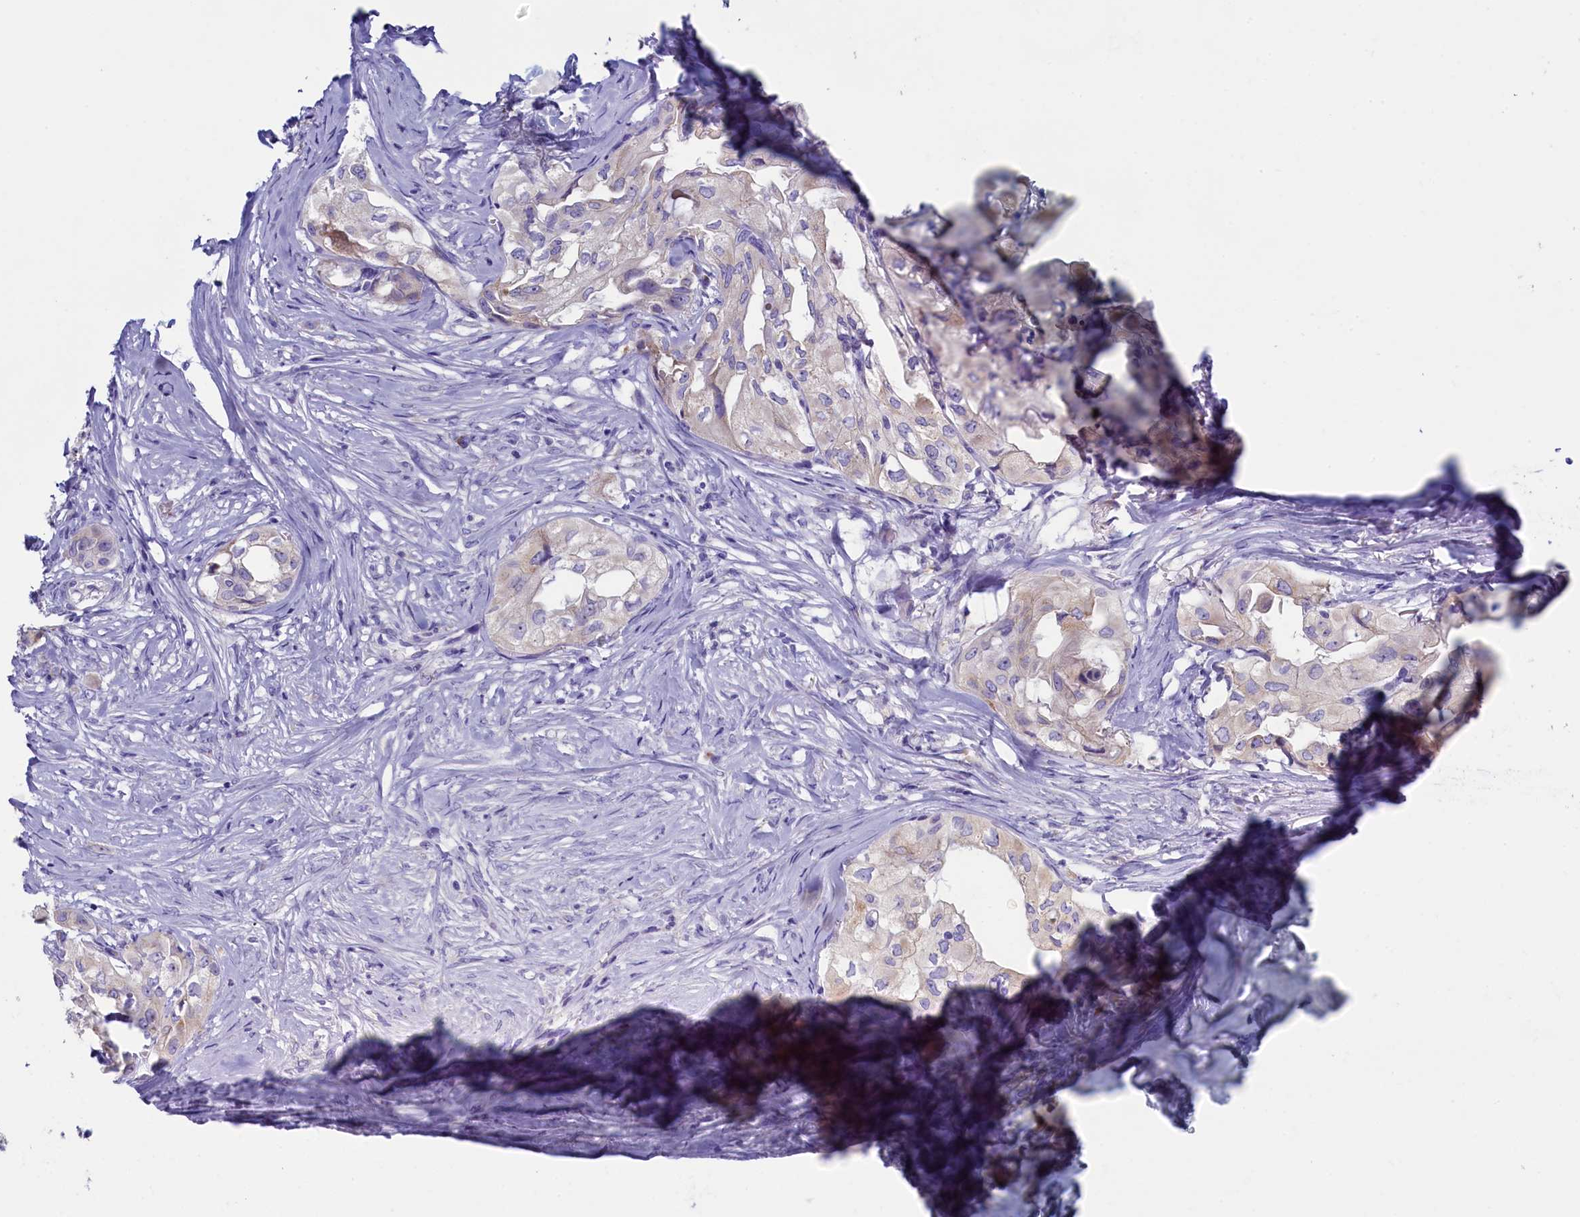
{"staining": {"intensity": "weak", "quantity": "25%-75%", "location": "cytoplasmic/membranous"}, "tissue": "thyroid cancer", "cell_type": "Tumor cells", "image_type": "cancer", "snomed": [{"axis": "morphology", "description": "Papillary adenocarcinoma, NOS"}, {"axis": "topography", "description": "Thyroid gland"}], "caption": "Immunohistochemical staining of thyroid papillary adenocarcinoma reveals low levels of weak cytoplasmic/membranous expression in approximately 25%-75% of tumor cells. The protein of interest is stained brown, and the nuclei are stained in blue (DAB IHC with brightfield microscopy, high magnification).", "gene": "SKA3", "patient": {"sex": "female", "age": 59}}